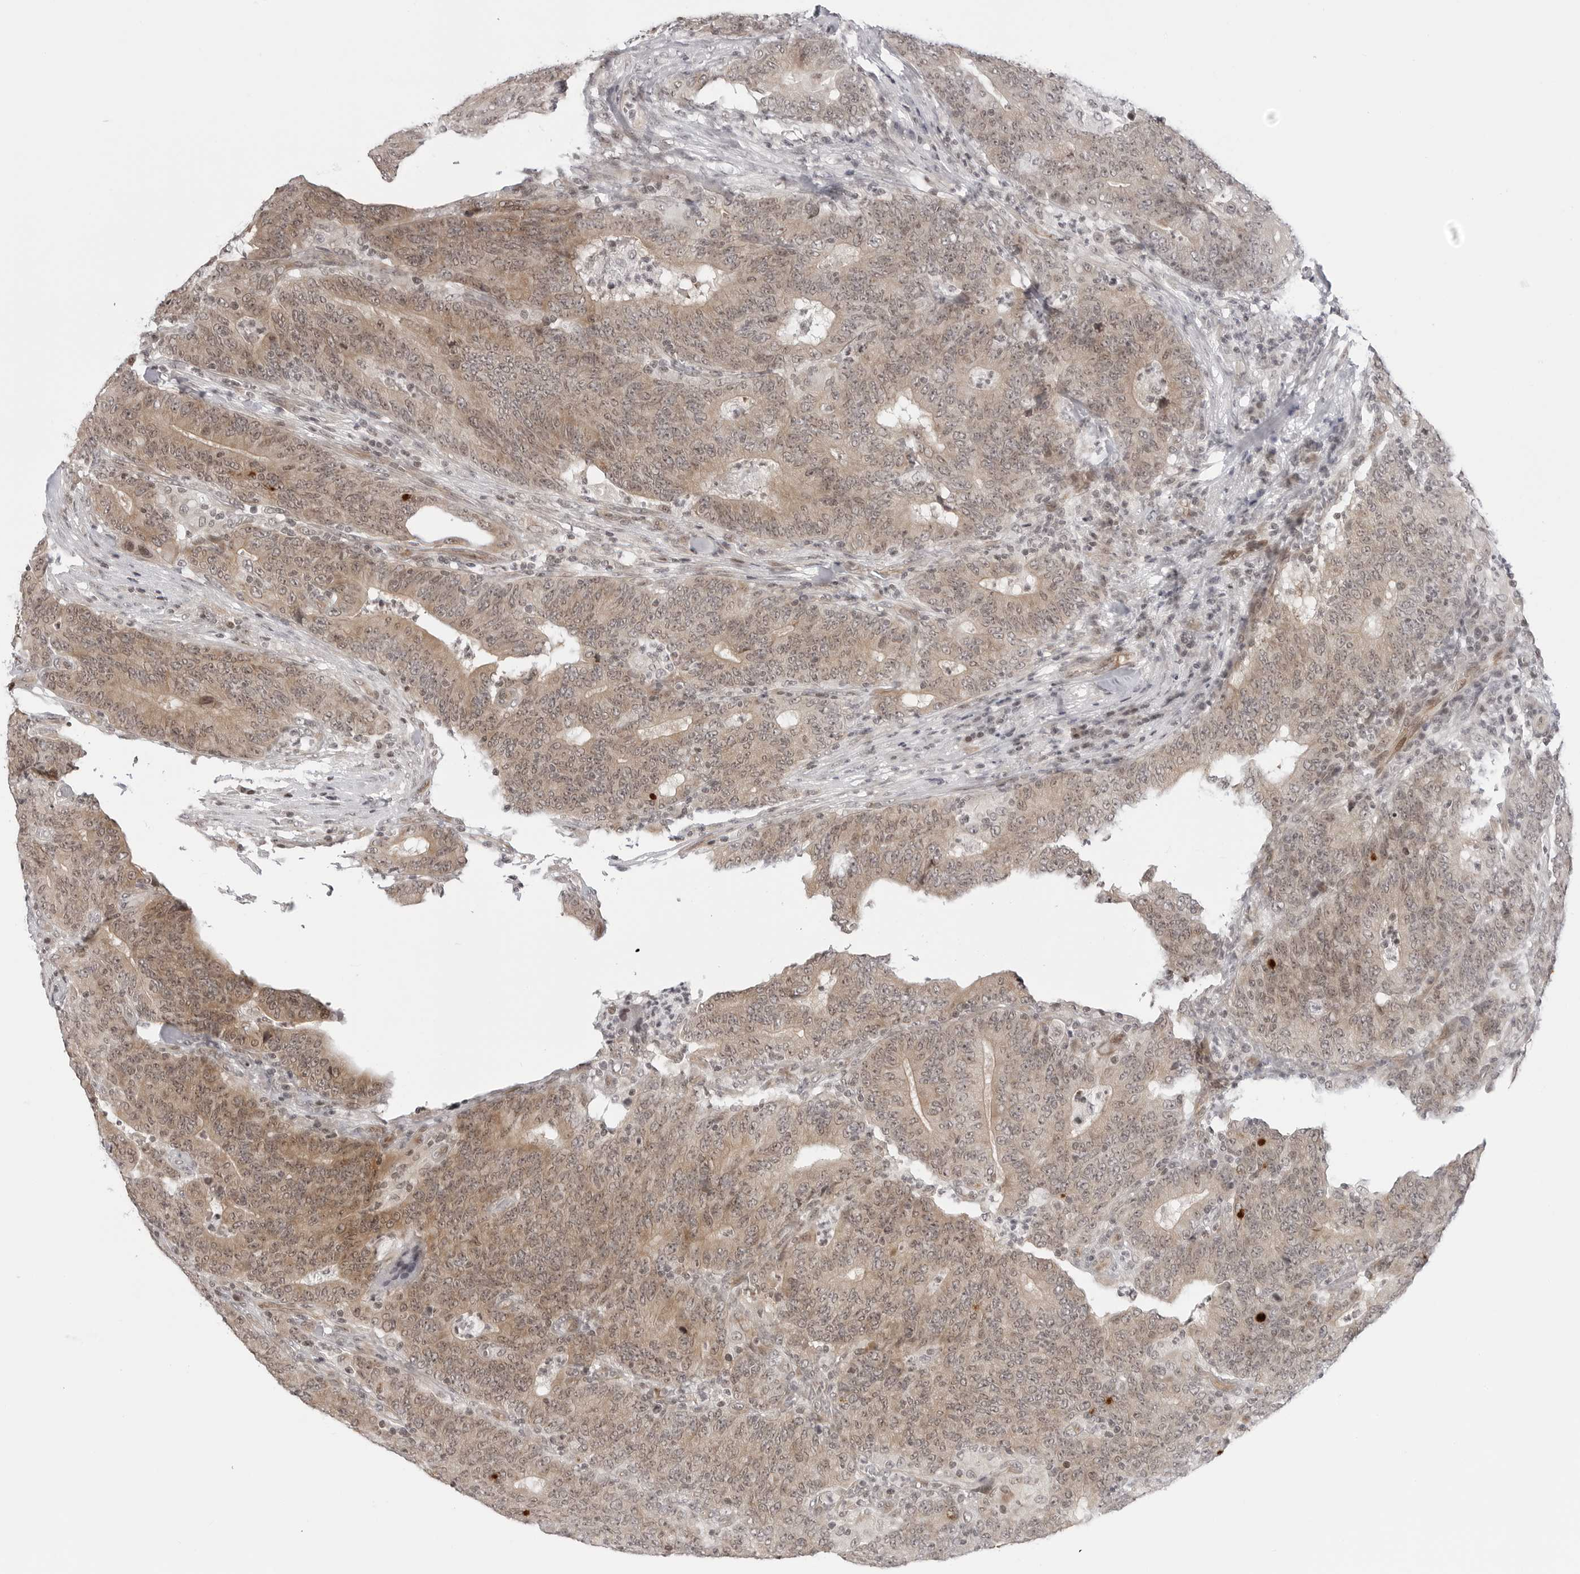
{"staining": {"intensity": "moderate", "quantity": ">75%", "location": "cytoplasmic/membranous,nuclear"}, "tissue": "colorectal cancer", "cell_type": "Tumor cells", "image_type": "cancer", "snomed": [{"axis": "morphology", "description": "Normal tissue, NOS"}, {"axis": "morphology", "description": "Adenocarcinoma, NOS"}, {"axis": "topography", "description": "Colon"}], "caption": "This image displays immunohistochemistry staining of human colorectal cancer, with medium moderate cytoplasmic/membranous and nuclear staining in about >75% of tumor cells.", "gene": "C8orf33", "patient": {"sex": "female", "age": 75}}